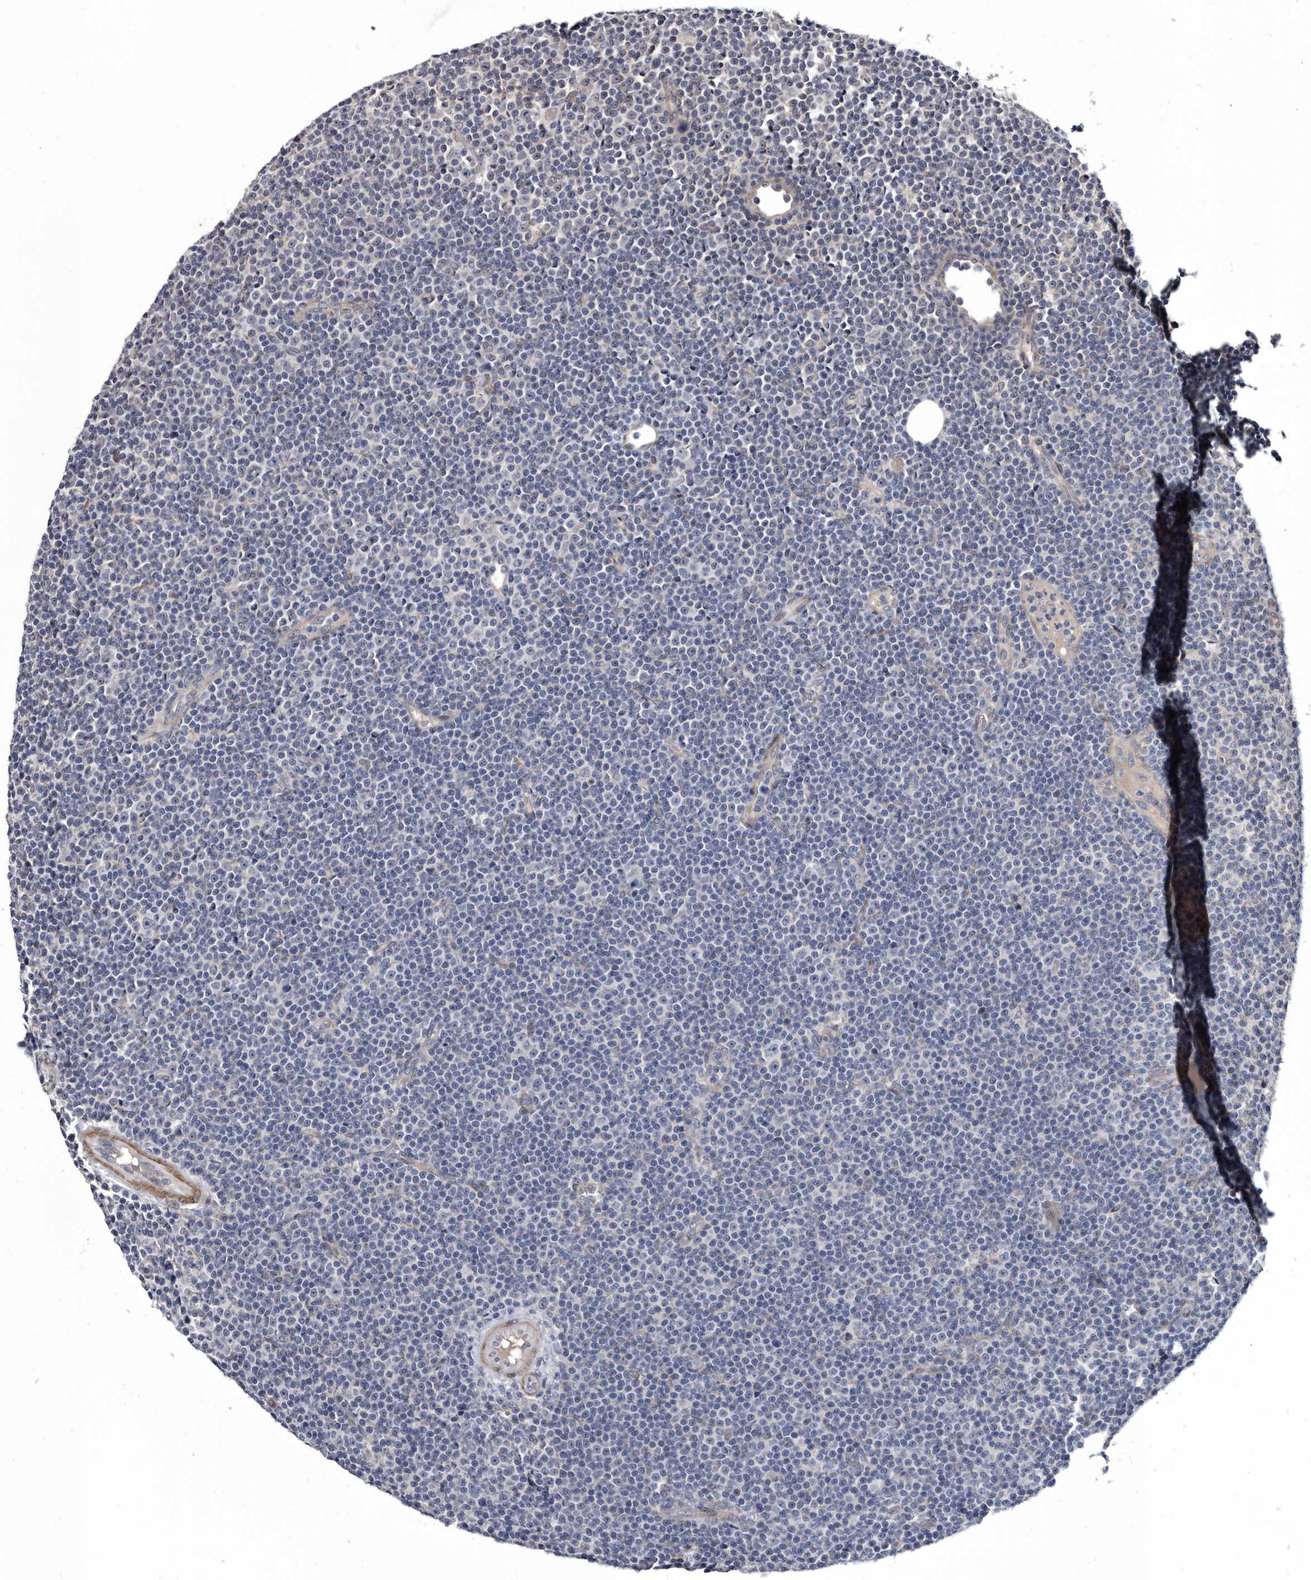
{"staining": {"intensity": "negative", "quantity": "none", "location": "none"}, "tissue": "lymphoma", "cell_type": "Tumor cells", "image_type": "cancer", "snomed": [{"axis": "morphology", "description": "Malignant lymphoma, non-Hodgkin's type, Low grade"}, {"axis": "topography", "description": "Lymph node"}], "caption": "DAB (3,3'-diaminobenzidine) immunohistochemical staining of human lymphoma displays no significant positivity in tumor cells.", "gene": "PROM1", "patient": {"sex": "female", "age": 67}}